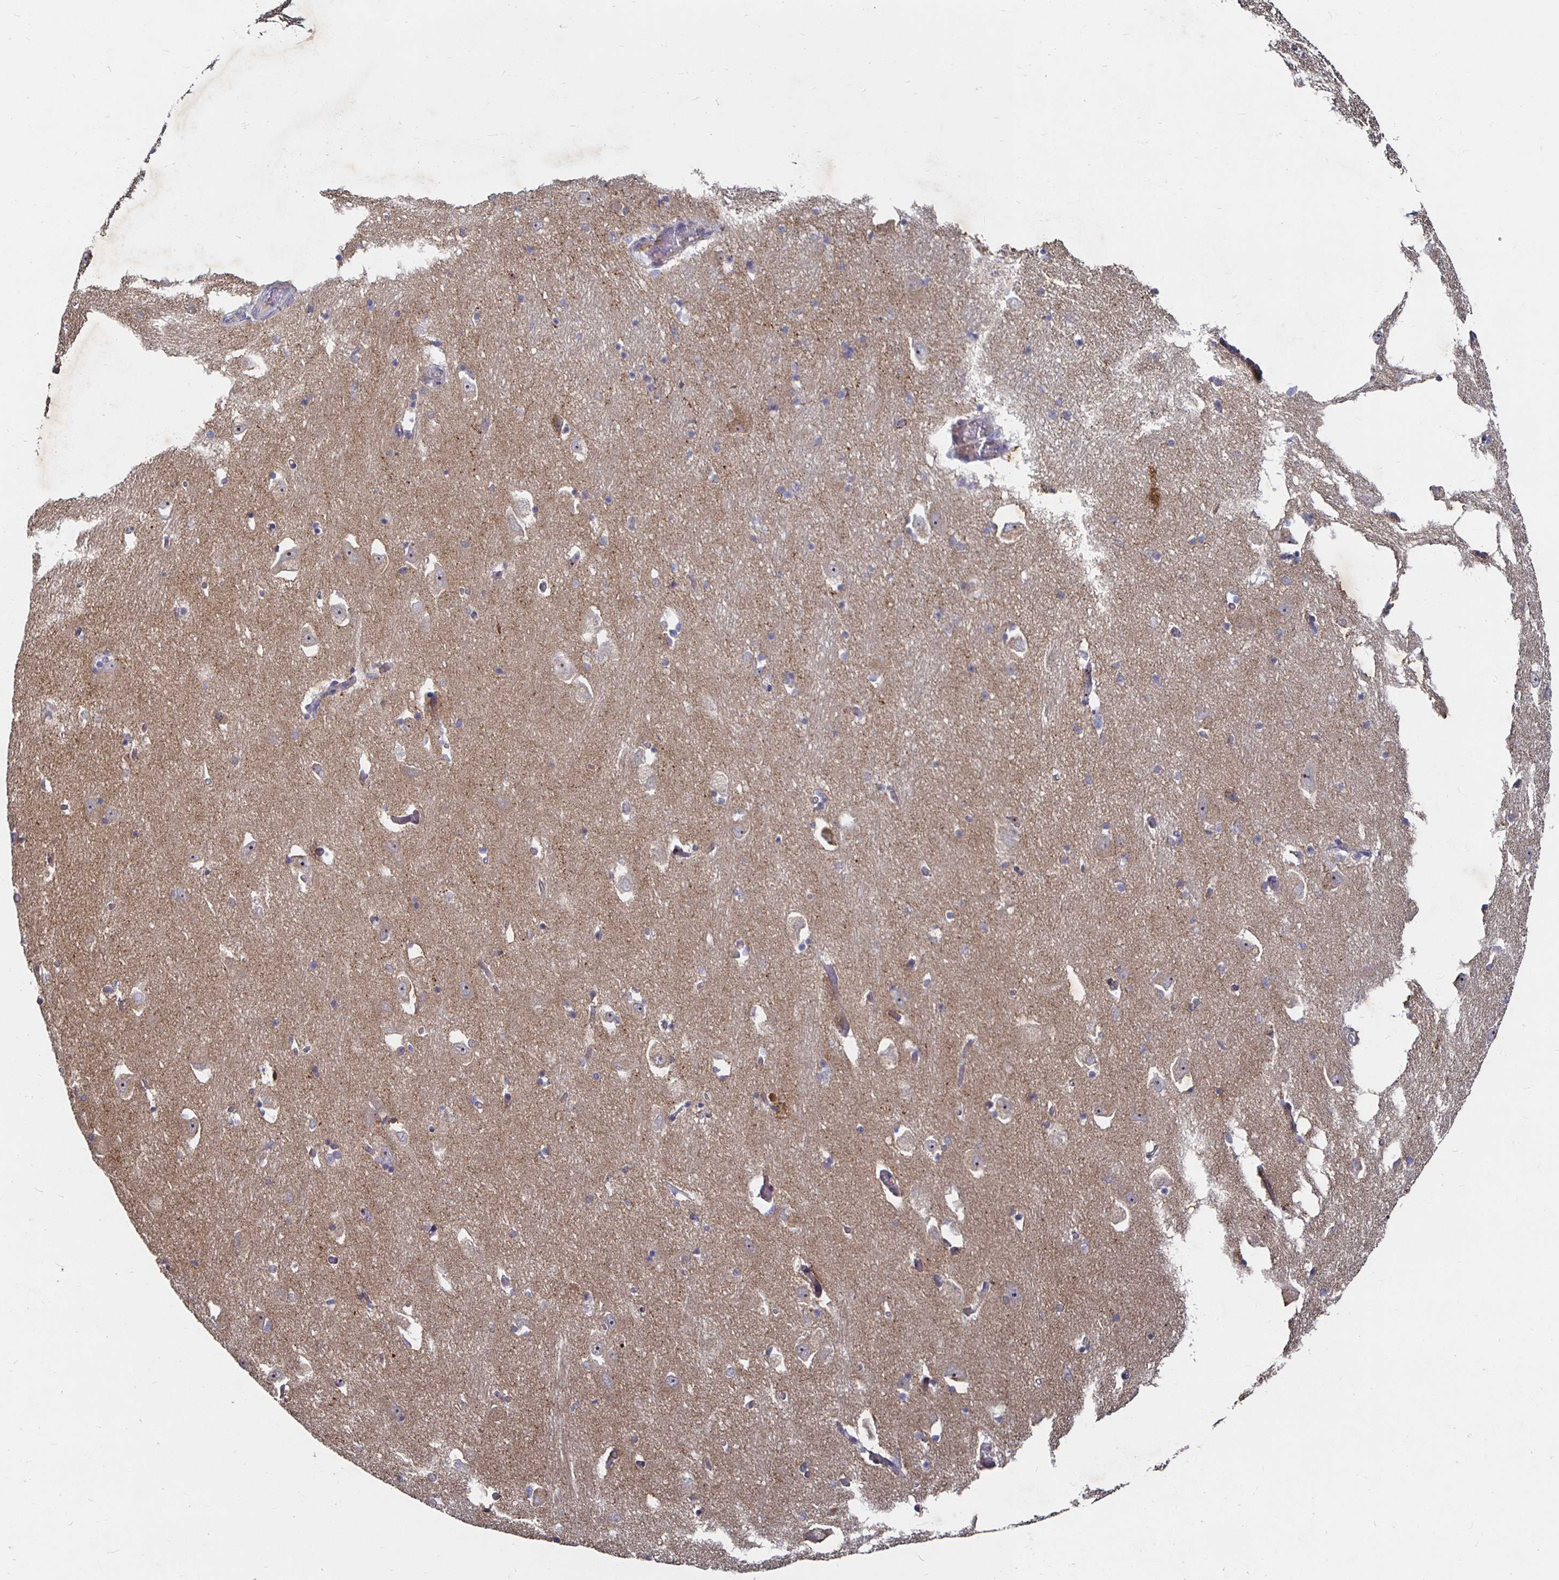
{"staining": {"intensity": "negative", "quantity": "none", "location": "none"}, "tissue": "caudate", "cell_type": "Glial cells", "image_type": "normal", "snomed": [{"axis": "morphology", "description": "Normal tissue, NOS"}, {"axis": "topography", "description": "Lateral ventricle wall"}, {"axis": "topography", "description": "Hippocampus"}], "caption": "Glial cells are negative for protein expression in unremarkable human caudate. (Stains: DAB (3,3'-diaminobenzidine) immunohistochemistry with hematoxylin counter stain, Microscopy: brightfield microscopy at high magnification).", "gene": "NRSN1", "patient": {"sex": "female", "age": 63}}